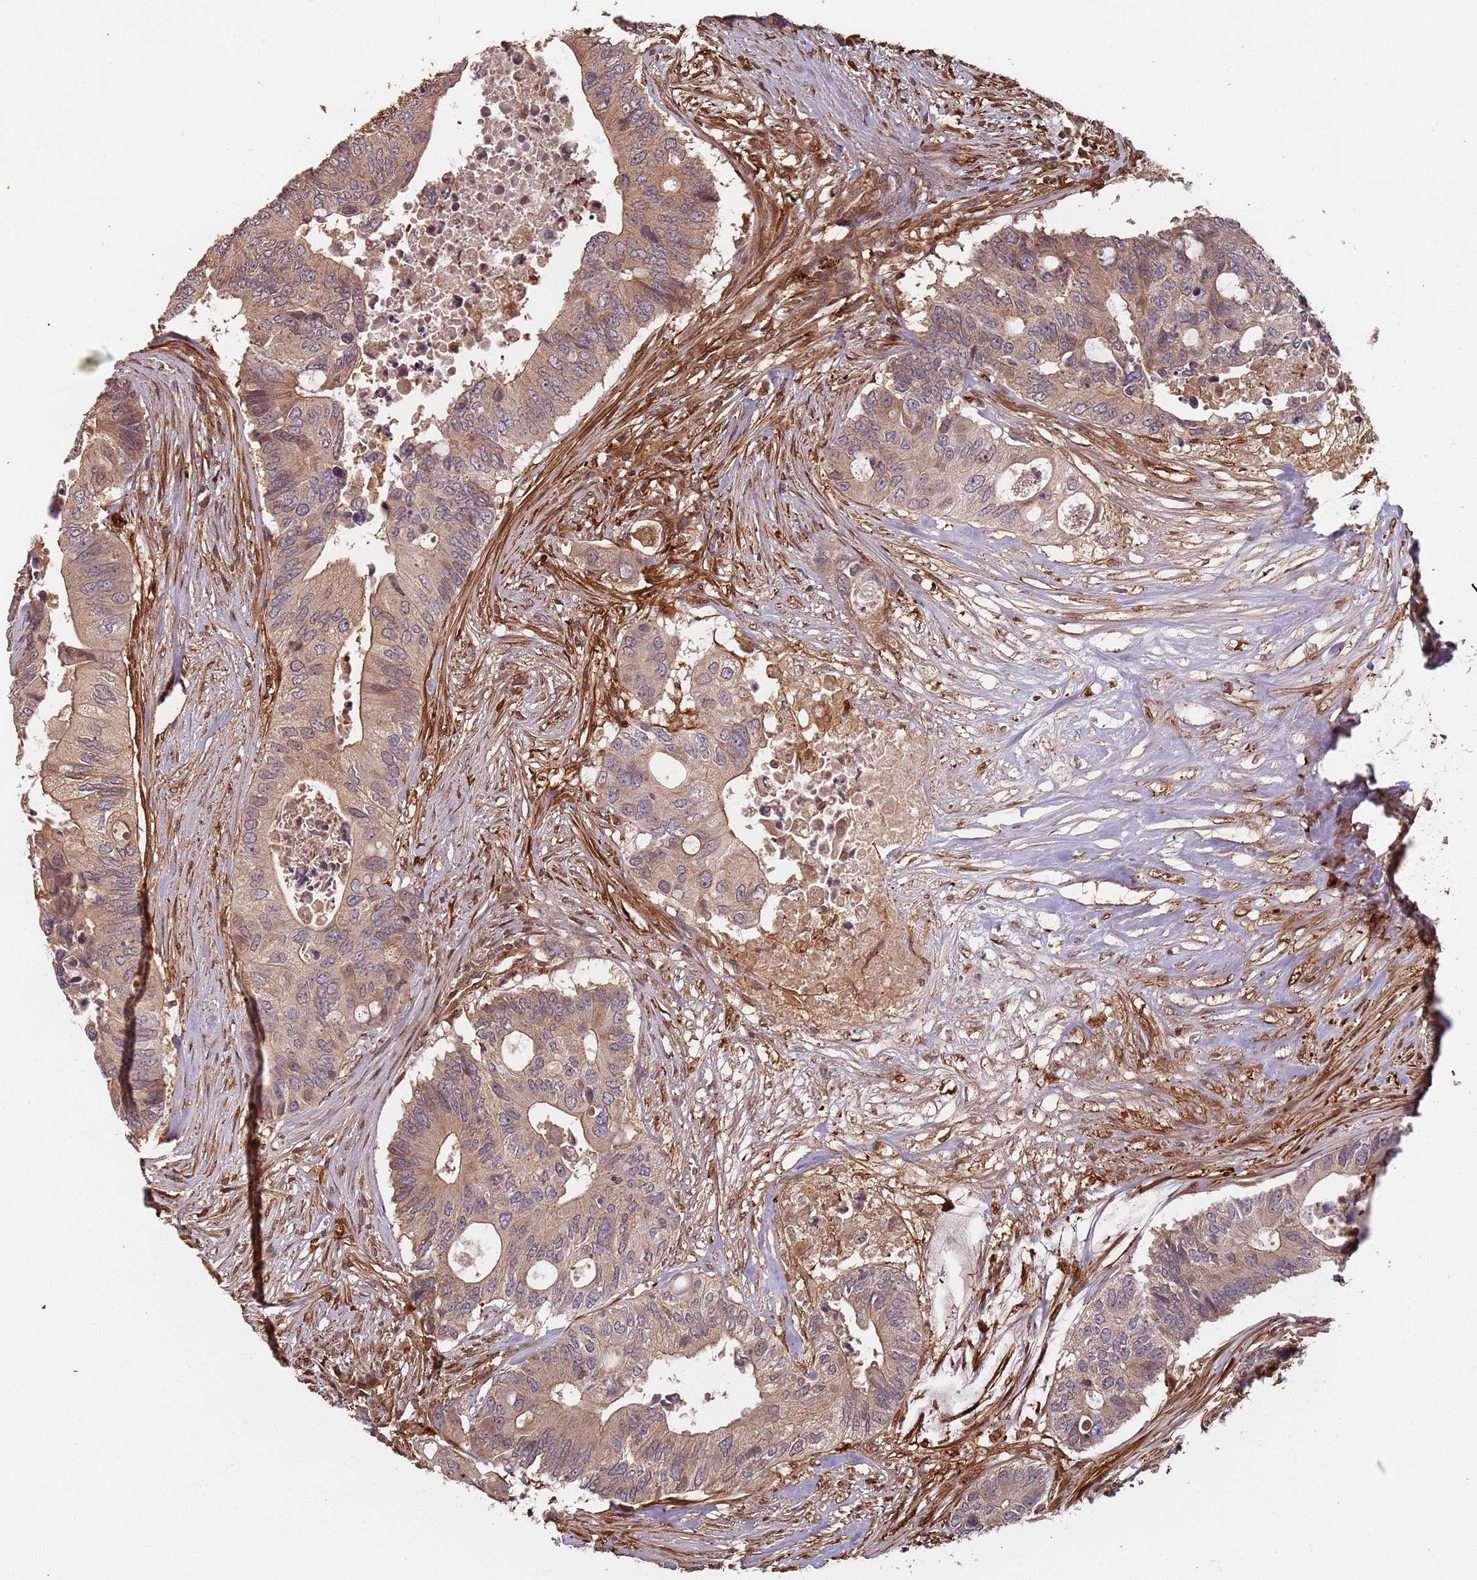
{"staining": {"intensity": "weak", "quantity": ">75%", "location": "cytoplasmic/membranous"}, "tissue": "colorectal cancer", "cell_type": "Tumor cells", "image_type": "cancer", "snomed": [{"axis": "morphology", "description": "Adenocarcinoma, NOS"}, {"axis": "topography", "description": "Colon"}], "caption": "Immunohistochemical staining of human colorectal cancer (adenocarcinoma) shows low levels of weak cytoplasmic/membranous positivity in about >75% of tumor cells. (DAB IHC with brightfield microscopy, high magnification).", "gene": "SDCCAG8", "patient": {"sex": "male", "age": 71}}